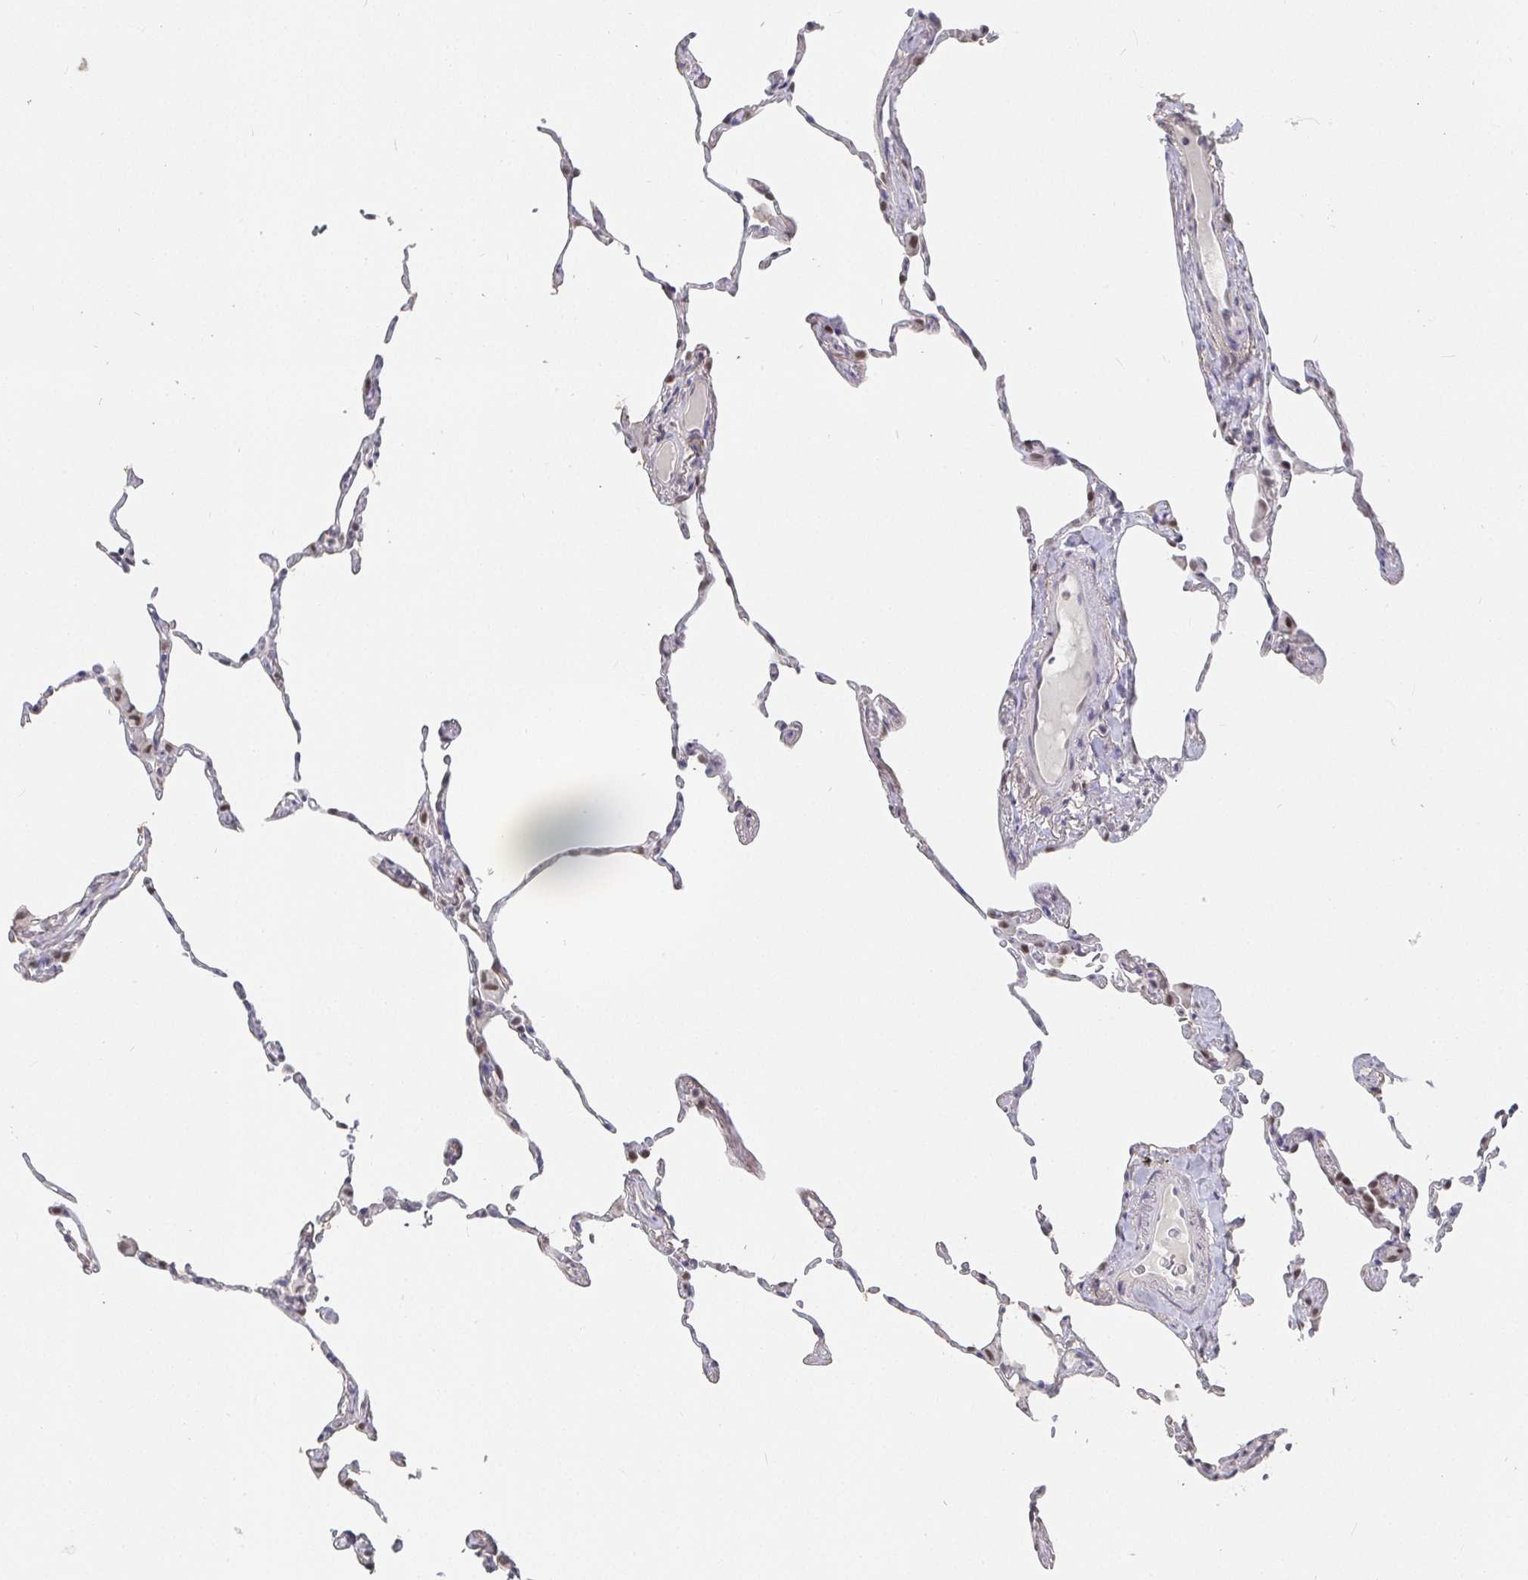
{"staining": {"intensity": "weak", "quantity": "<25%", "location": "nuclear"}, "tissue": "lung", "cell_type": "Alveolar cells", "image_type": "normal", "snomed": [{"axis": "morphology", "description": "Normal tissue, NOS"}, {"axis": "topography", "description": "Lung"}], "caption": "The image displays no significant staining in alveolar cells of lung.", "gene": "RCOR1", "patient": {"sex": "female", "age": 57}}